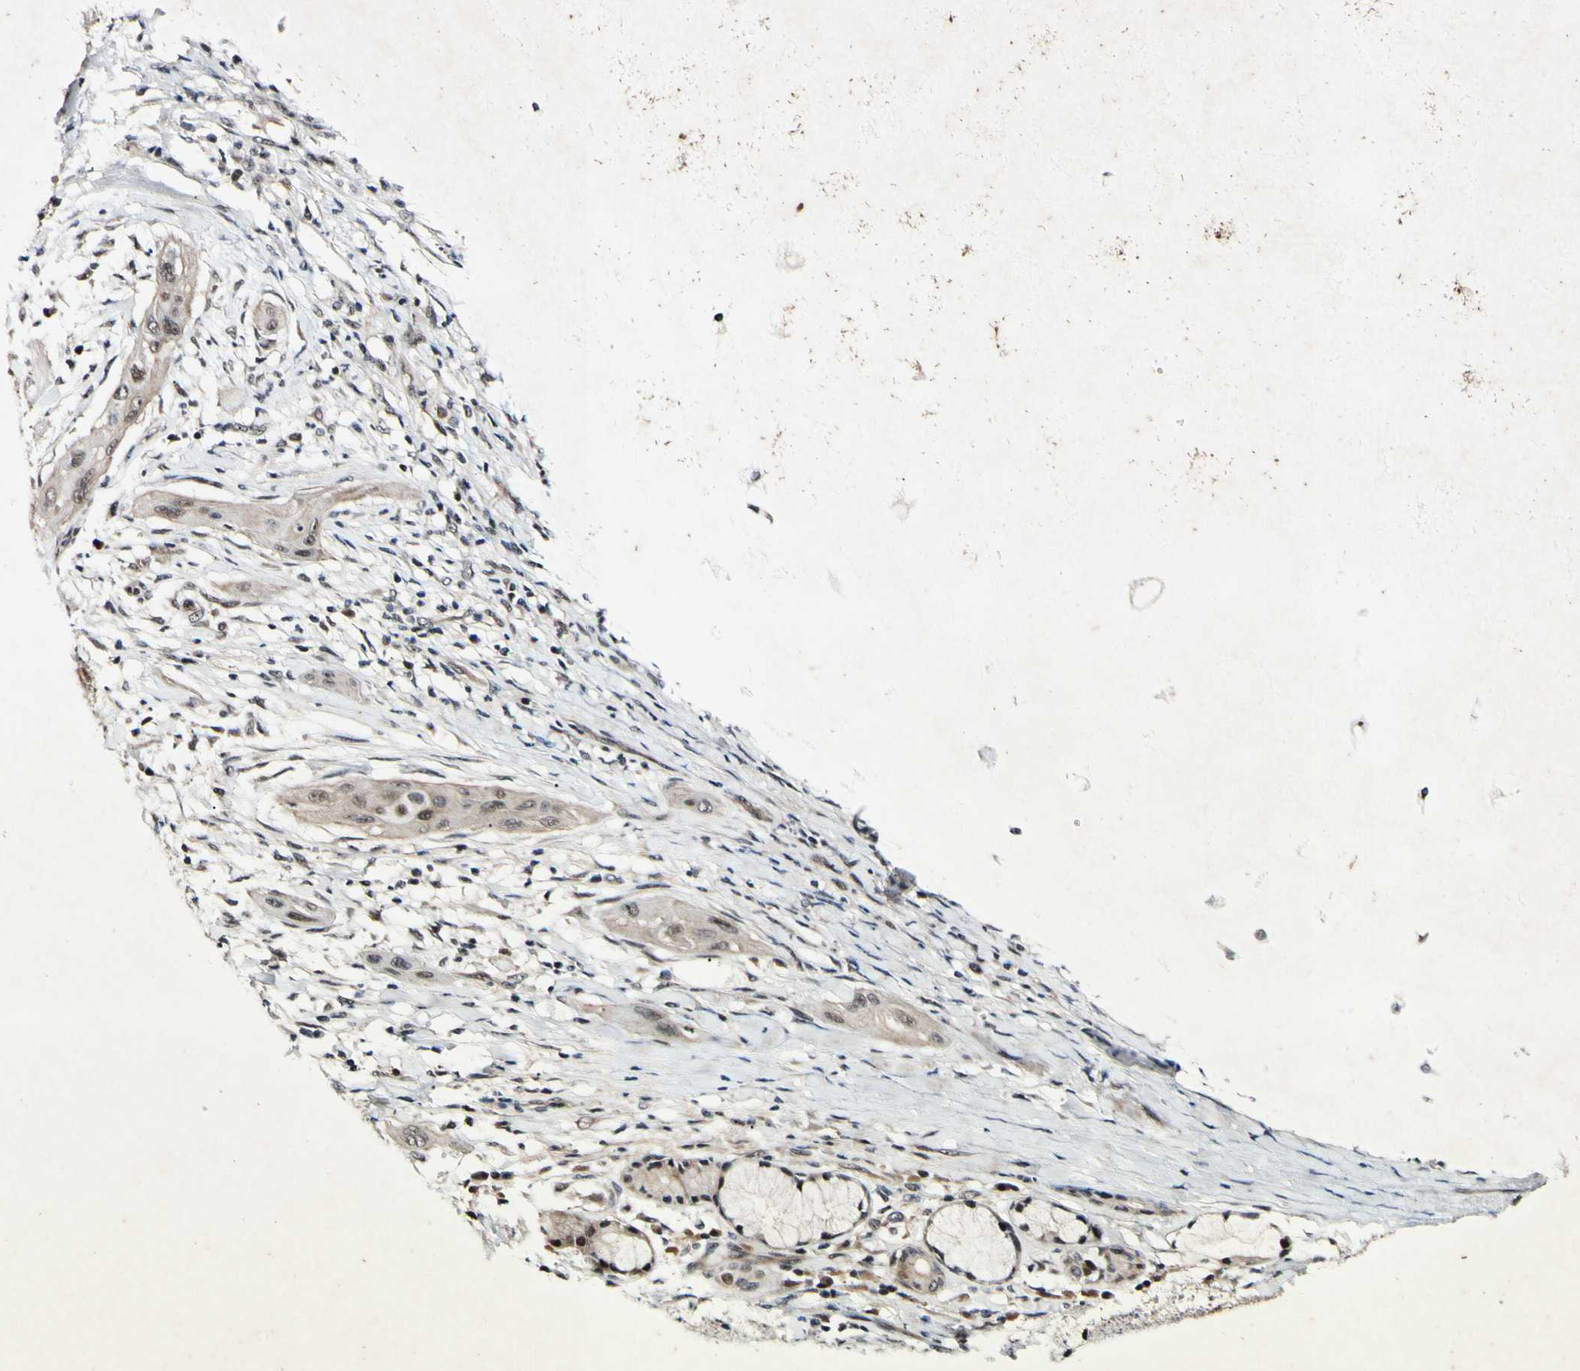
{"staining": {"intensity": "moderate", "quantity": "<25%", "location": "nuclear"}, "tissue": "lung cancer", "cell_type": "Tumor cells", "image_type": "cancer", "snomed": [{"axis": "morphology", "description": "Squamous cell carcinoma, NOS"}, {"axis": "topography", "description": "Lung"}], "caption": "Lung cancer stained with immunohistochemistry displays moderate nuclear positivity in about <25% of tumor cells.", "gene": "POLR2F", "patient": {"sex": "female", "age": 47}}